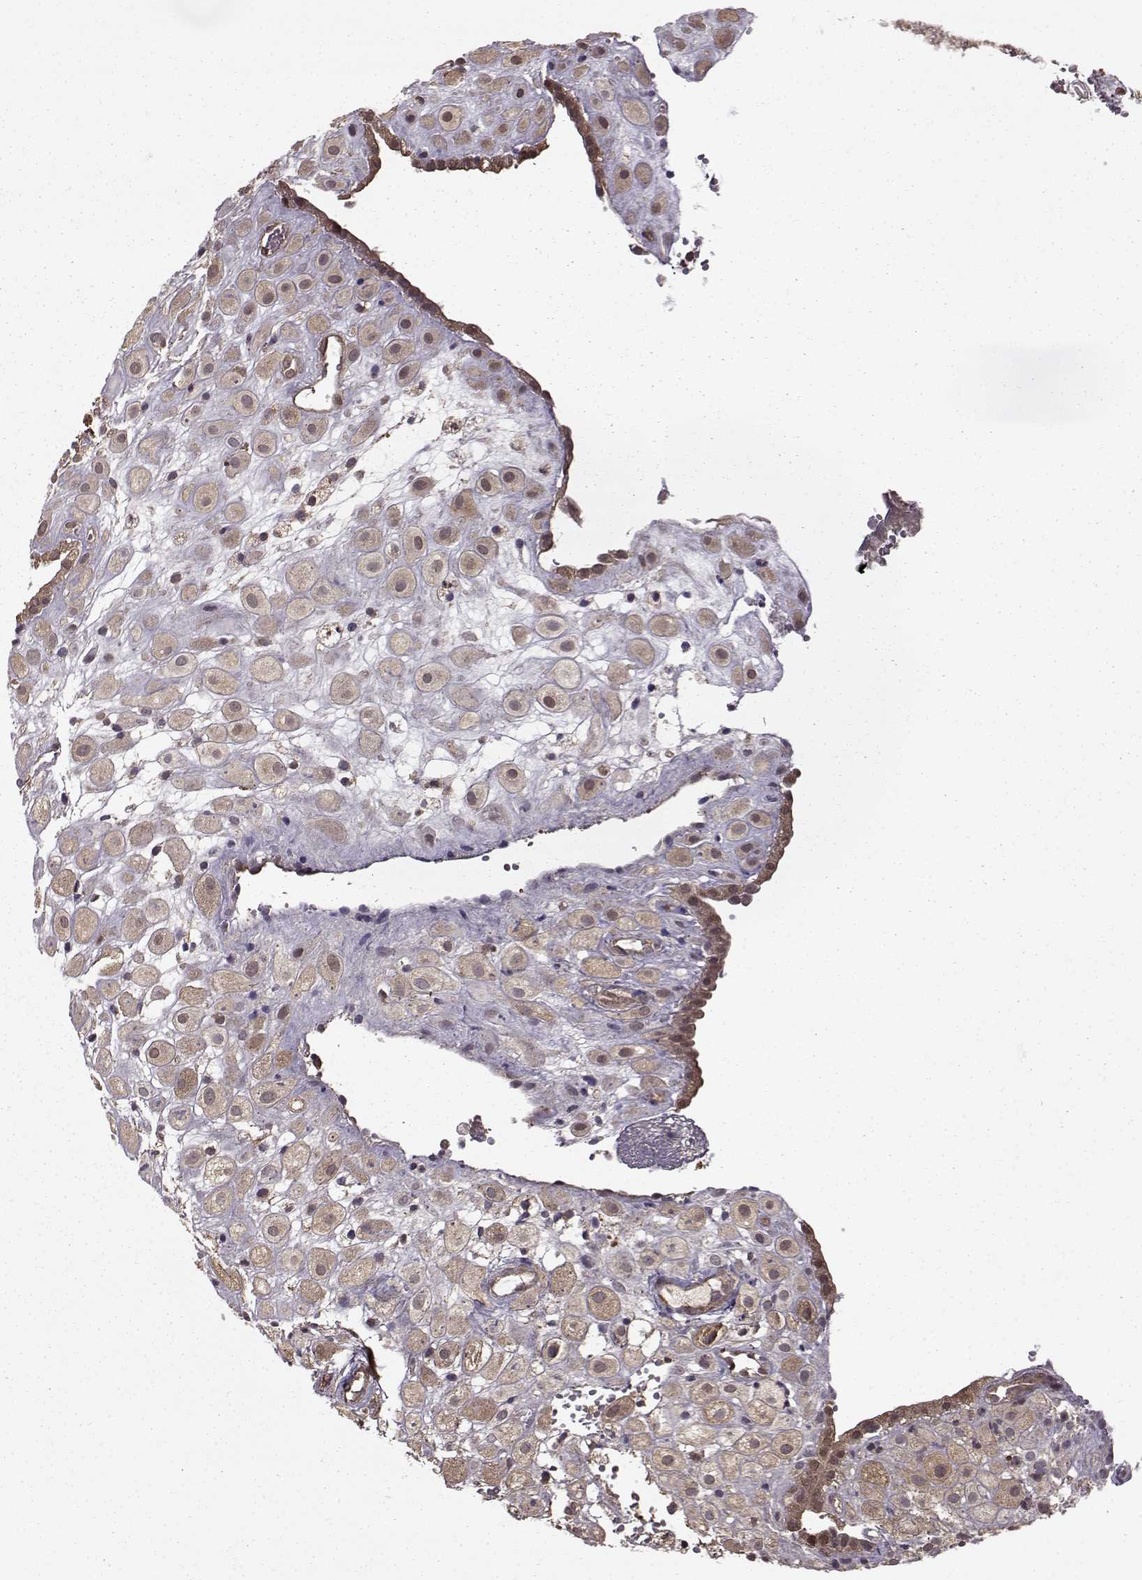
{"staining": {"intensity": "moderate", "quantity": "25%-75%", "location": "cytoplasmic/membranous"}, "tissue": "placenta", "cell_type": "Decidual cells", "image_type": "normal", "snomed": [{"axis": "morphology", "description": "Normal tissue, NOS"}, {"axis": "topography", "description": "Placenta"}], "caption": "A brown stain labels moderate cytoplasmic/membranous staining of a protein in decidual cells of unremarkable placenta.", "gene": "NME1", "patient": {"sex": "female", "age": 24}}